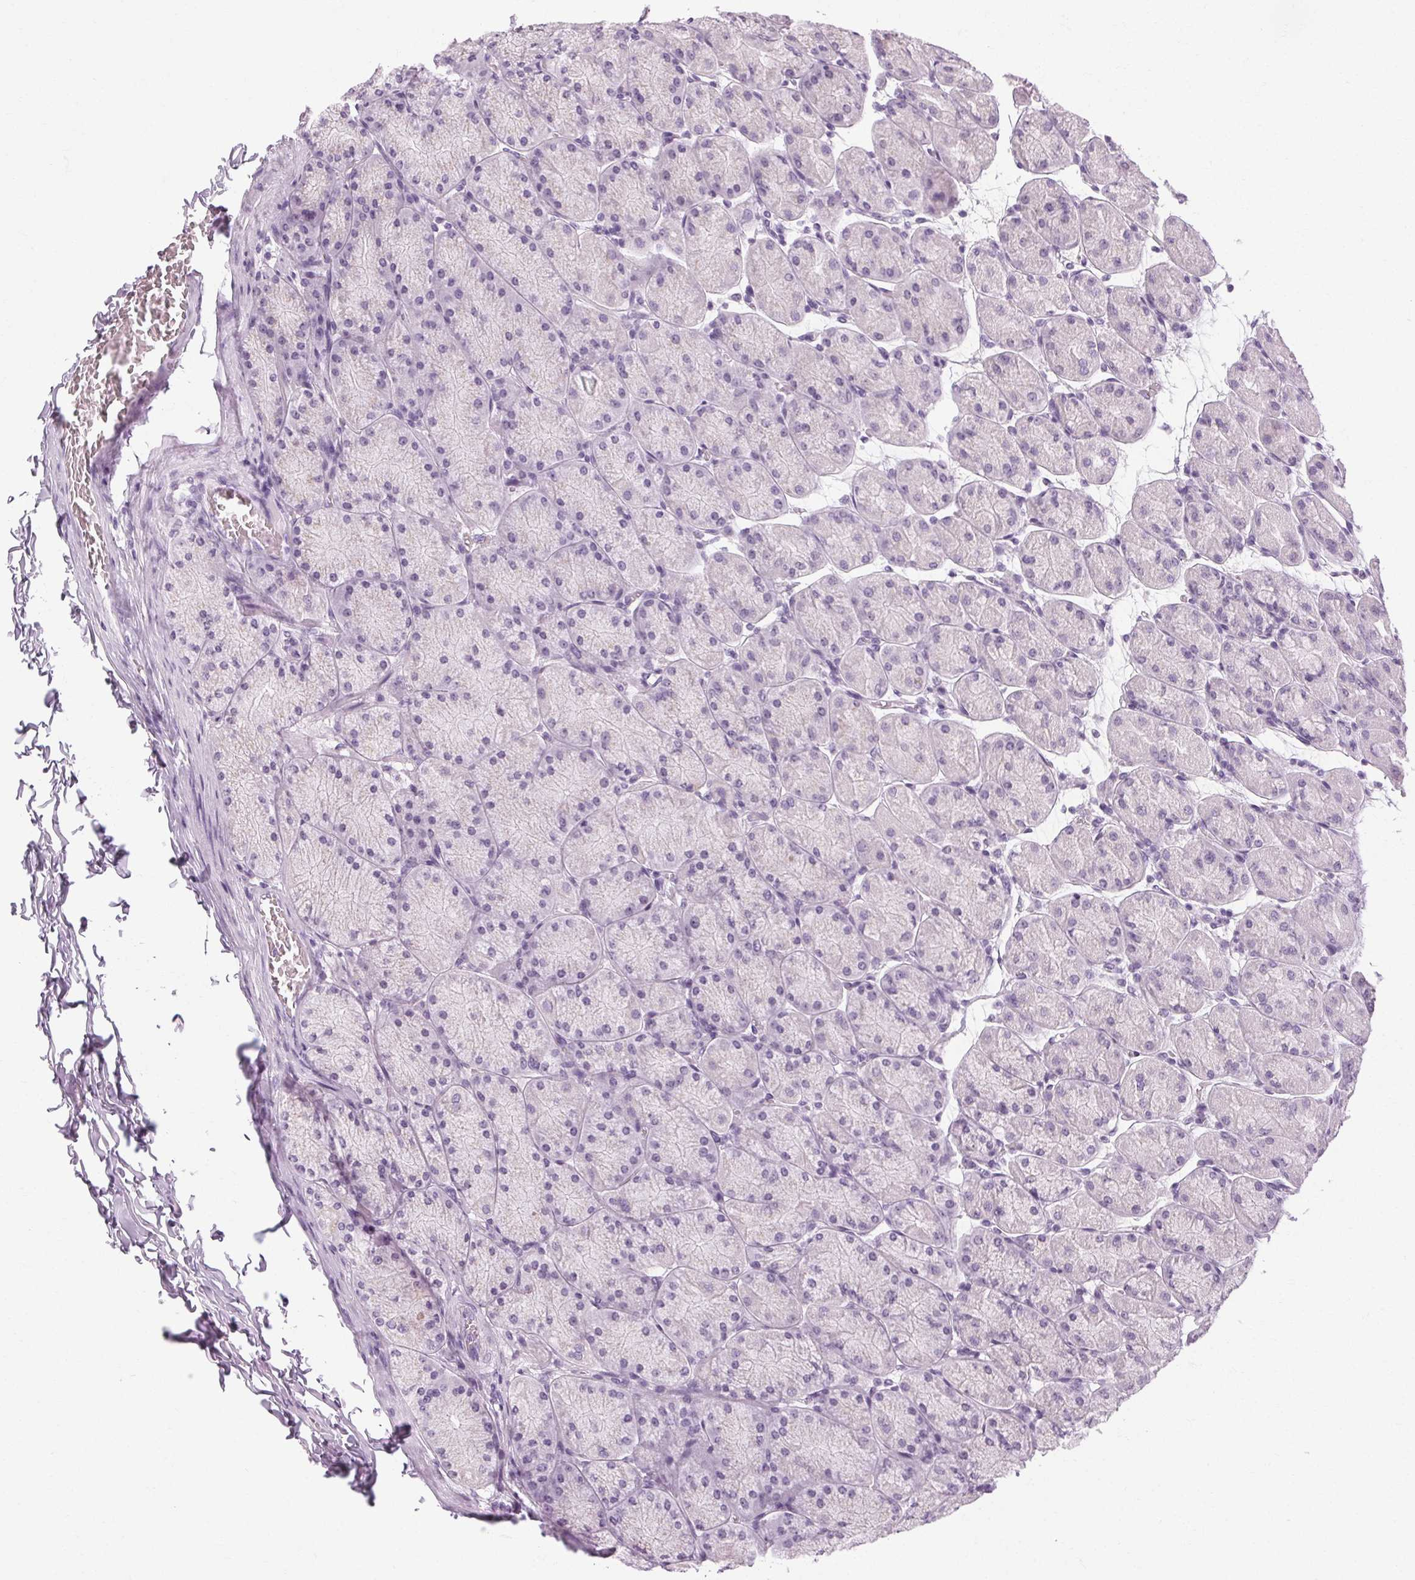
{"staining": {"intensity": "negative", "quantity": "none", "location": "none"}, "tissue": "stomach", "cell_type": "Glandular cells", "image_type": "normal", "snomed": [{"axis": "morphology", "description": "Normal tissue, NOS"}, {"axis": "topography", "description": "Stomach, upper"}], "caption": "The micrograph reveals no significant staining in glandular cells of stomach.", "gene": "POMC", "patient": {"sex": "female", "age": 56}}